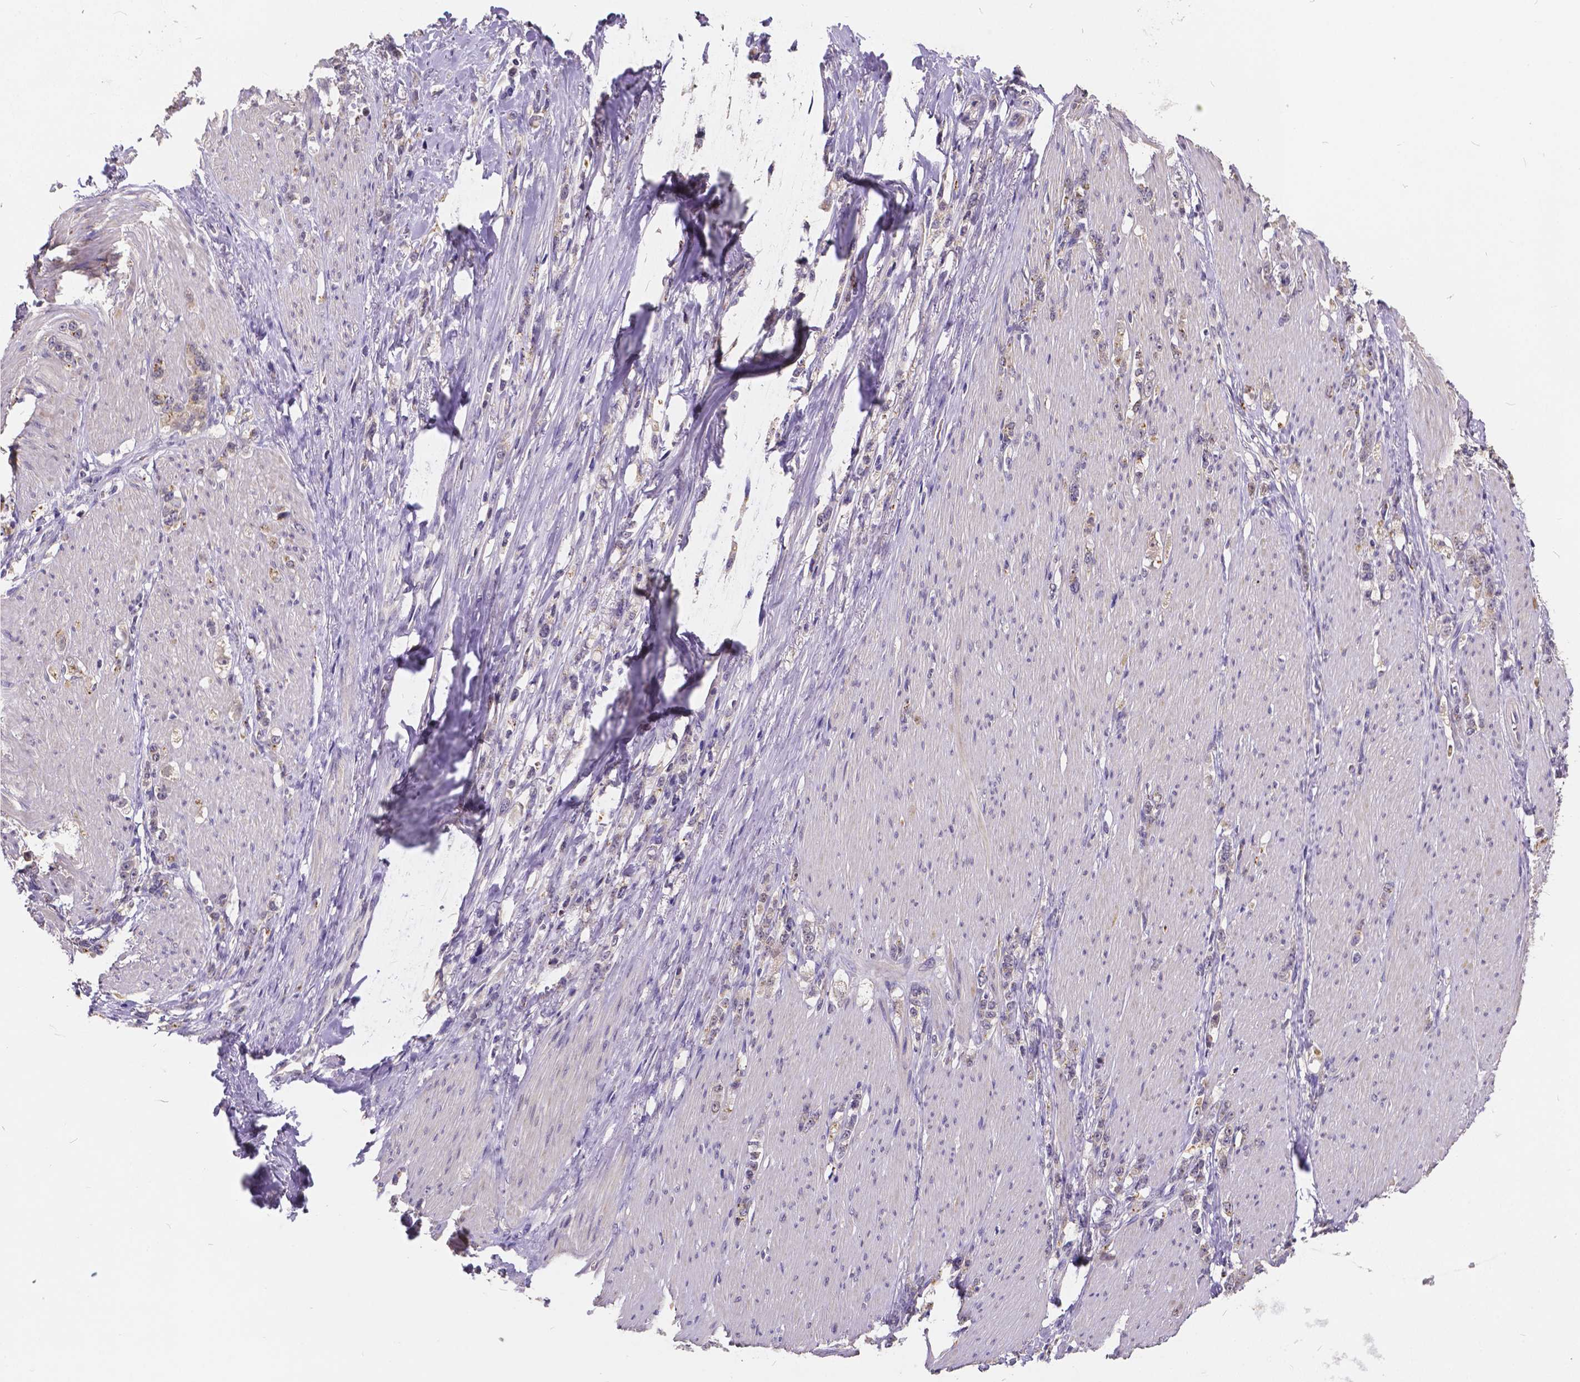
{"staining": {"intensity": "weak", "quantity": "<25%", "location": "cytoplasmic/membranous"}, "tissue": "stomach cancer", "cell_type": "Tumor cells", "image_type": "cancer", "snomed": [{"axis": "morphology", "description": "Adenocarcinoma, NOS"}, {"axis": "topography", "description": "Stomach, lower"}], "caption": "Tumor cells show no significant protein positivity in stomach adenocarcinoma.", "gene": "CTNNA2", "patient": {"sex": "male", "age": 88}}